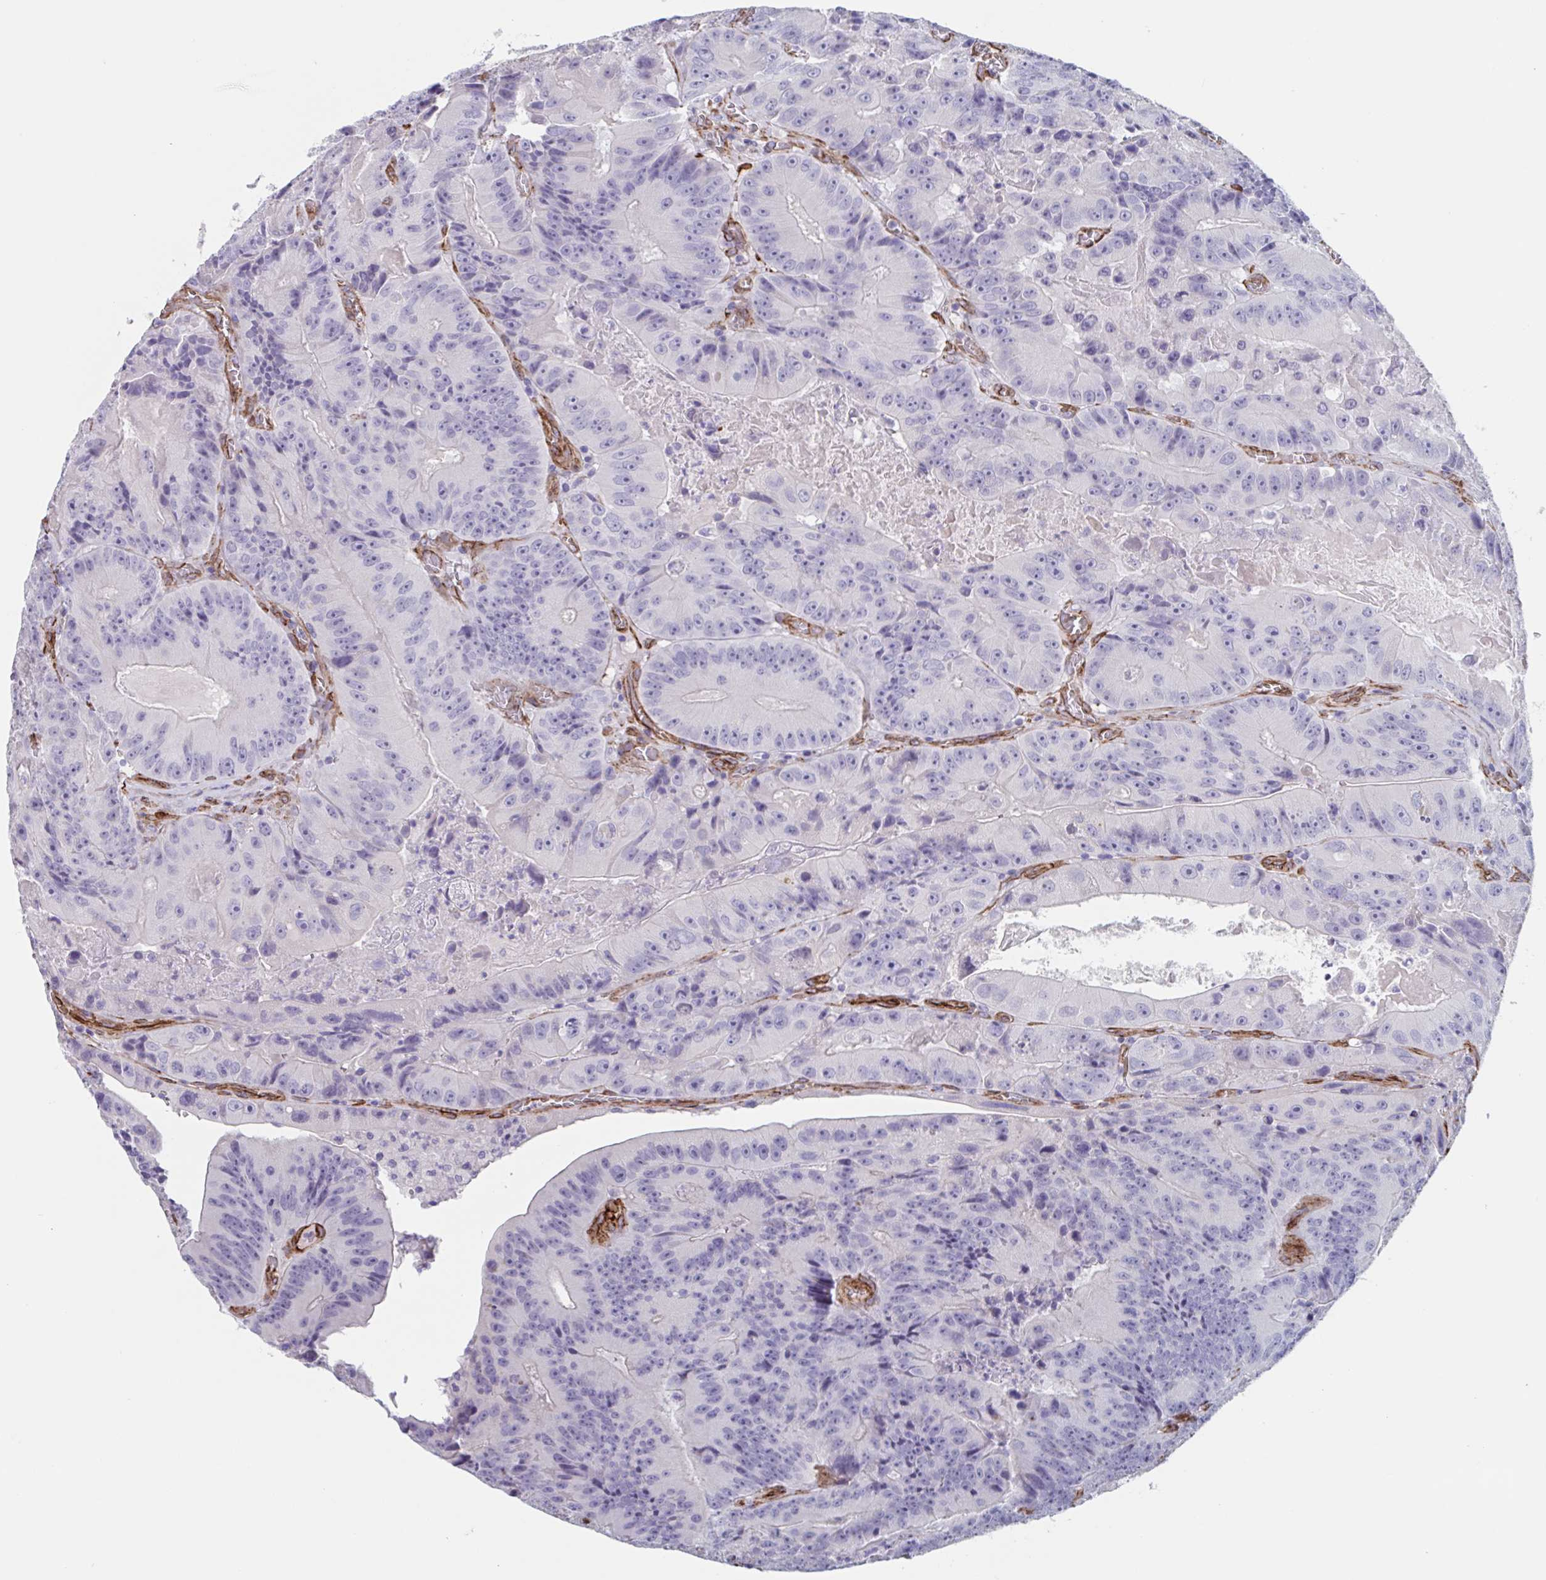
{"staining": {"intensity": "negative", "quantity": "none", "location": "none"}, "tissue": "colorectal cancer", "cell_type": "Tumor cells", "image_type": "cancer", "snomed": [{"axis": "morphology", "description": "Adenocarcinoma, NOS"}, {"axis": "topography", "description": "Colon"}], "caption": "Tumor cells show no significant protein positivity in colorectal cancer.", "gene": "CITED4", "patient": {"sex": "female", "age": 86}}